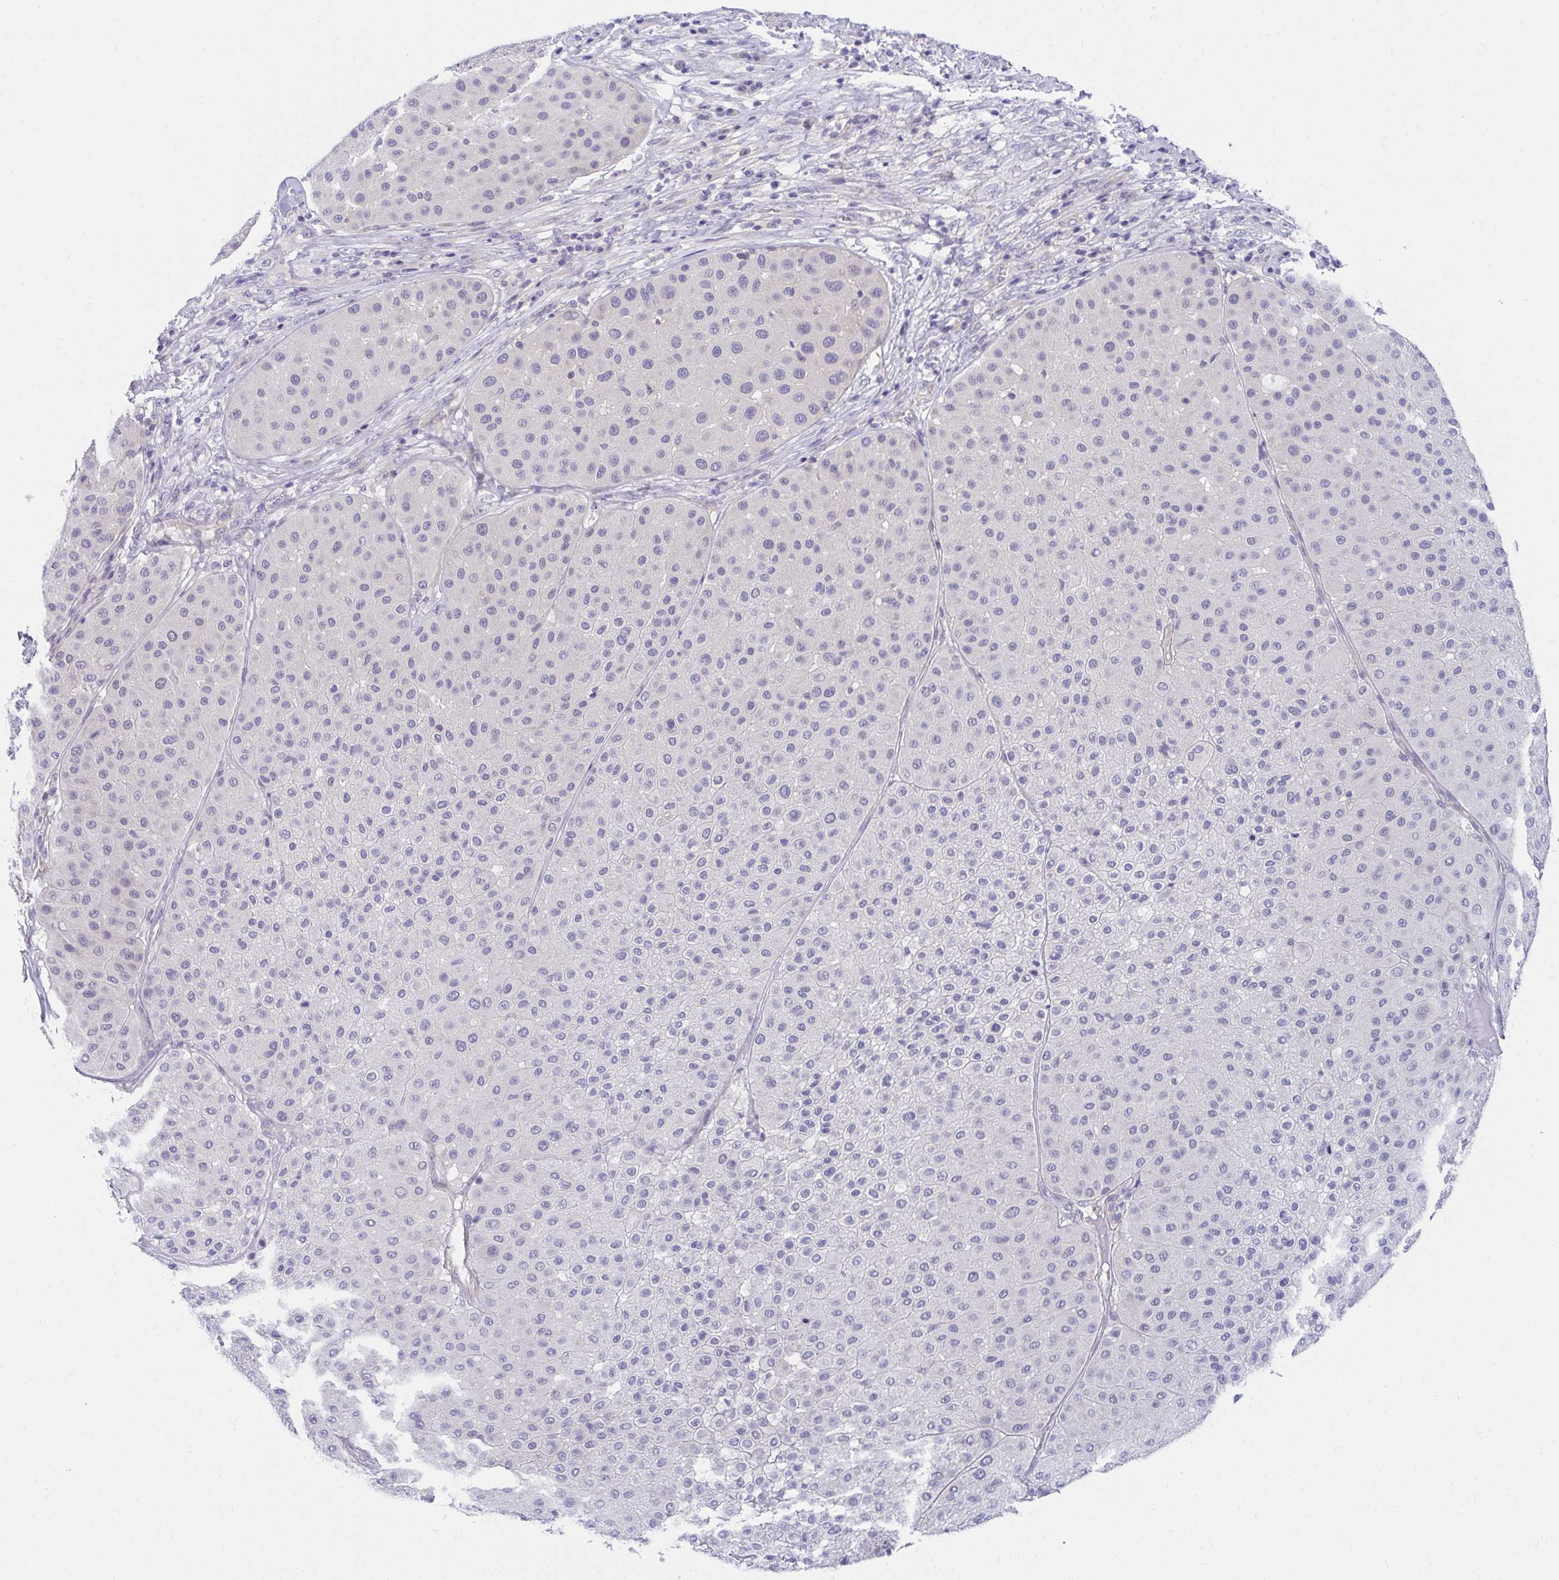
{"staining": {"intensity": "negative", "quantity": "none", "location": "none"}, "tissue": "melanoma", "cell_type": "Tumor cells", "image_type": "cancer", "snomed": [{"axis": "morphology", "description": "Malignant melanoma, Metastatic site"}, {"axis": "topography", "description": "Smooth muscle"}], "caption": "Human melanoma stained for a protein using IHC demonstrates no positivity in tumor cells.", "gene": "C19orf81", "patient": {"sex": "male", "age": 41}}